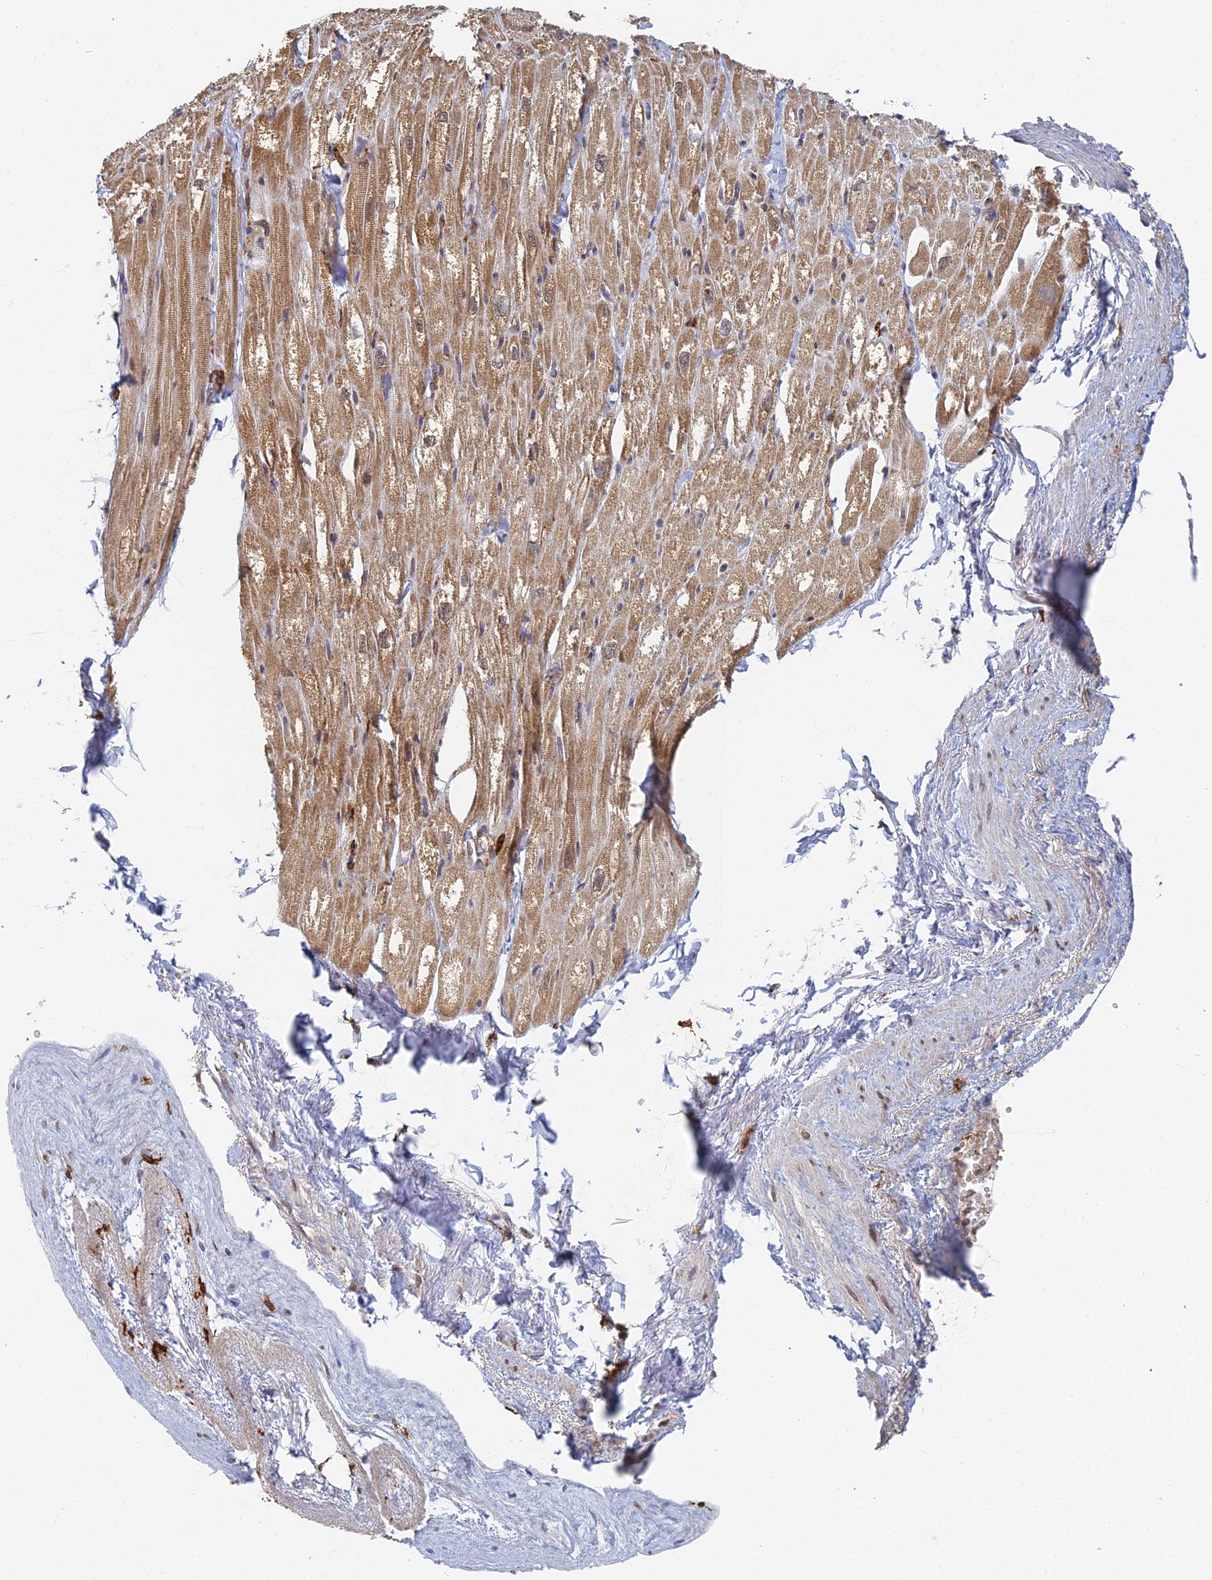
{"staining": {"intensity": "moderate", "quantity": ">75%", "location": "cytoplasmic/membranous,nuclear"}, "tissue": "heart muscle", "cell_type": "Cardiomyocytes", "image_type": "normal", "snomed": [{"axis": "morphology", "description": "Normal tissue, NOS"}, {"axis": "topography", "description": "Heart"}], "caption": "Immunohistochemical staining of normal heart muscle shows >75% levels of moderate cytoplasmic/membranous,nuclear protein staining in about >75% of cardiomyocytes.", "gene": "GPATCH1", "patient": {"sex": "male", "age": 50}}